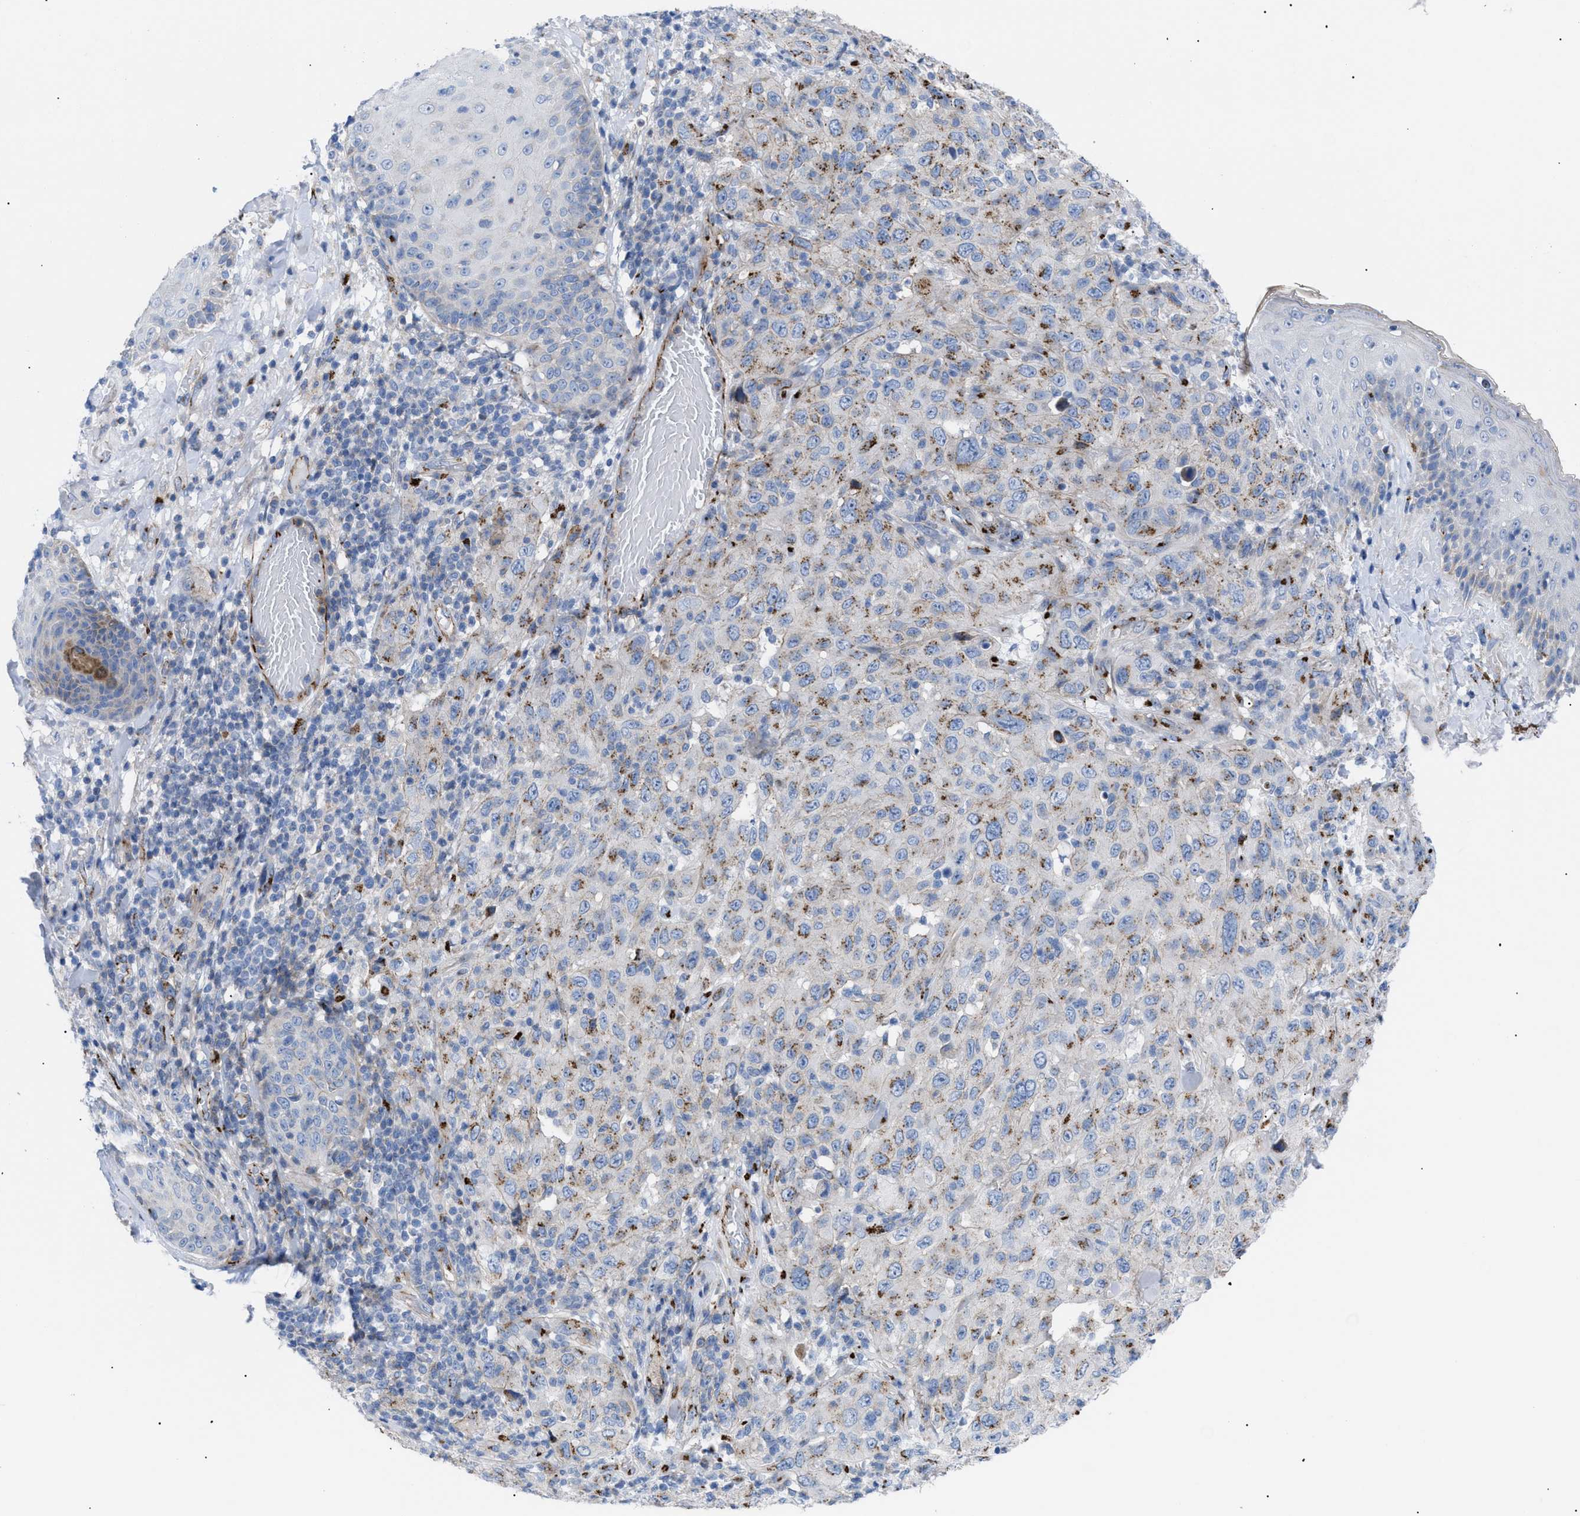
{"staining": {"intensity": "moderate", "quantity": ">75%", "location": "cytoplasmic/membranous"}, "tissue": "skin cancer", "cell_type": "Tumor cells", "image_type": "cancer", "snomed": [{"axis": "morphology", "description": "Squamous cell carcinoma, NOS"}, {"axis": "topography", "description": "Skin"}], "caption": "IHC image of skin cancer (squamous cell carcinoma) stained for a protein (brown), which shows medium levels of moderate cytoplasmic/membranous staining in about >75% of tumor cells.", "gene": "TMEM17", "patient": {"sex": "female", "age": 88}}